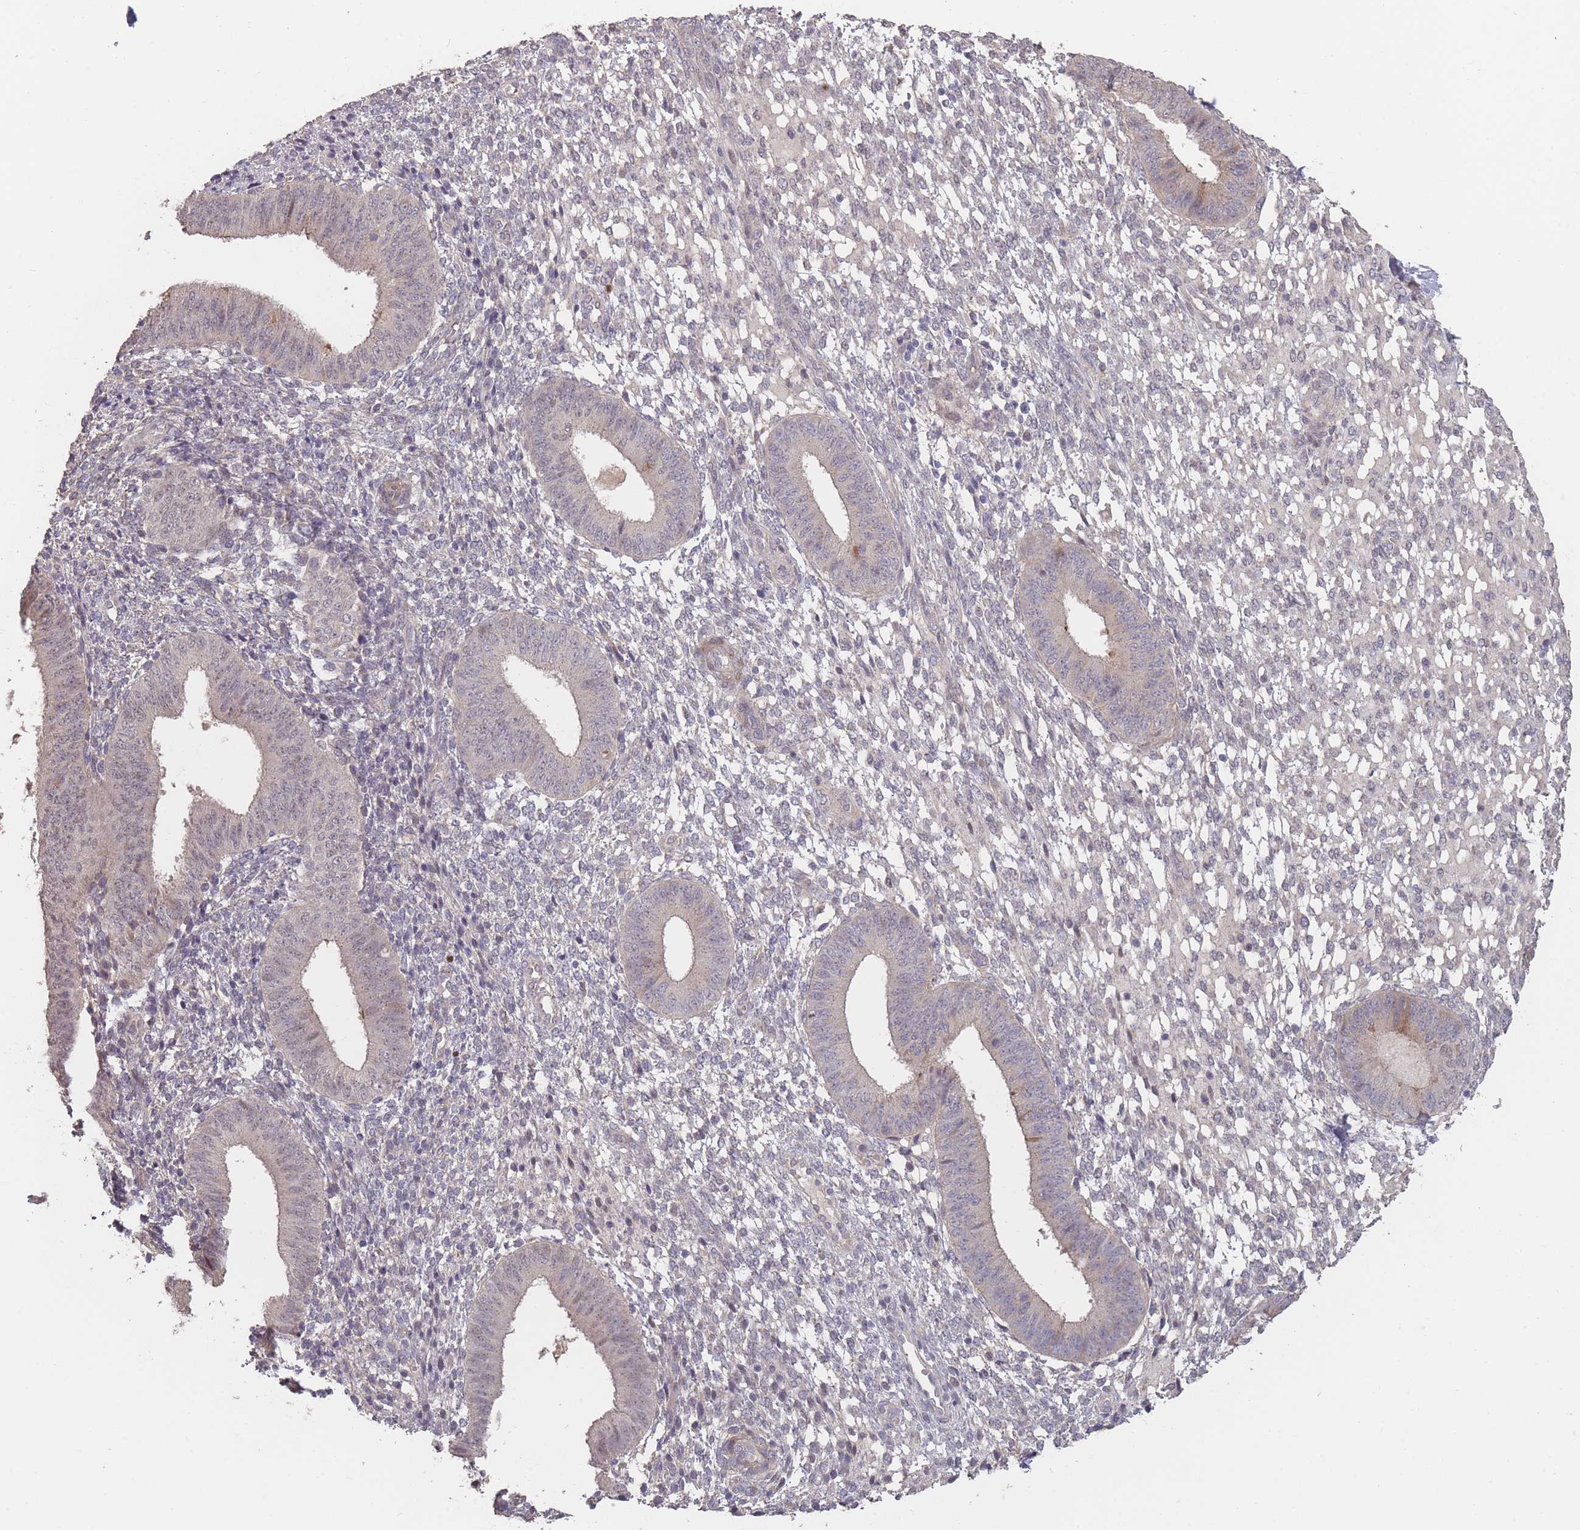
{"staining": {"intensity": "negative", "quantity": "none", "location": "none"}, "tissue": "endometrium", "cell_type": "Cells in endometrial stroma", "image_type": "normal", "snomed": [{"axis": "morphology", "description": "Normal tissue, NOS"}, {"axis": "topography", "description": "Endometrium"}], "caption": "Immunohistochemical staining of benign human endometrium displays no significant positivity in cells in endometrial stroma. (DAB (3,3'-diaminobenzidine) IHC with hematoxylin counter stain).", "gene": "ERCC6L", "patient": {"sex": "female", "age": 49}}